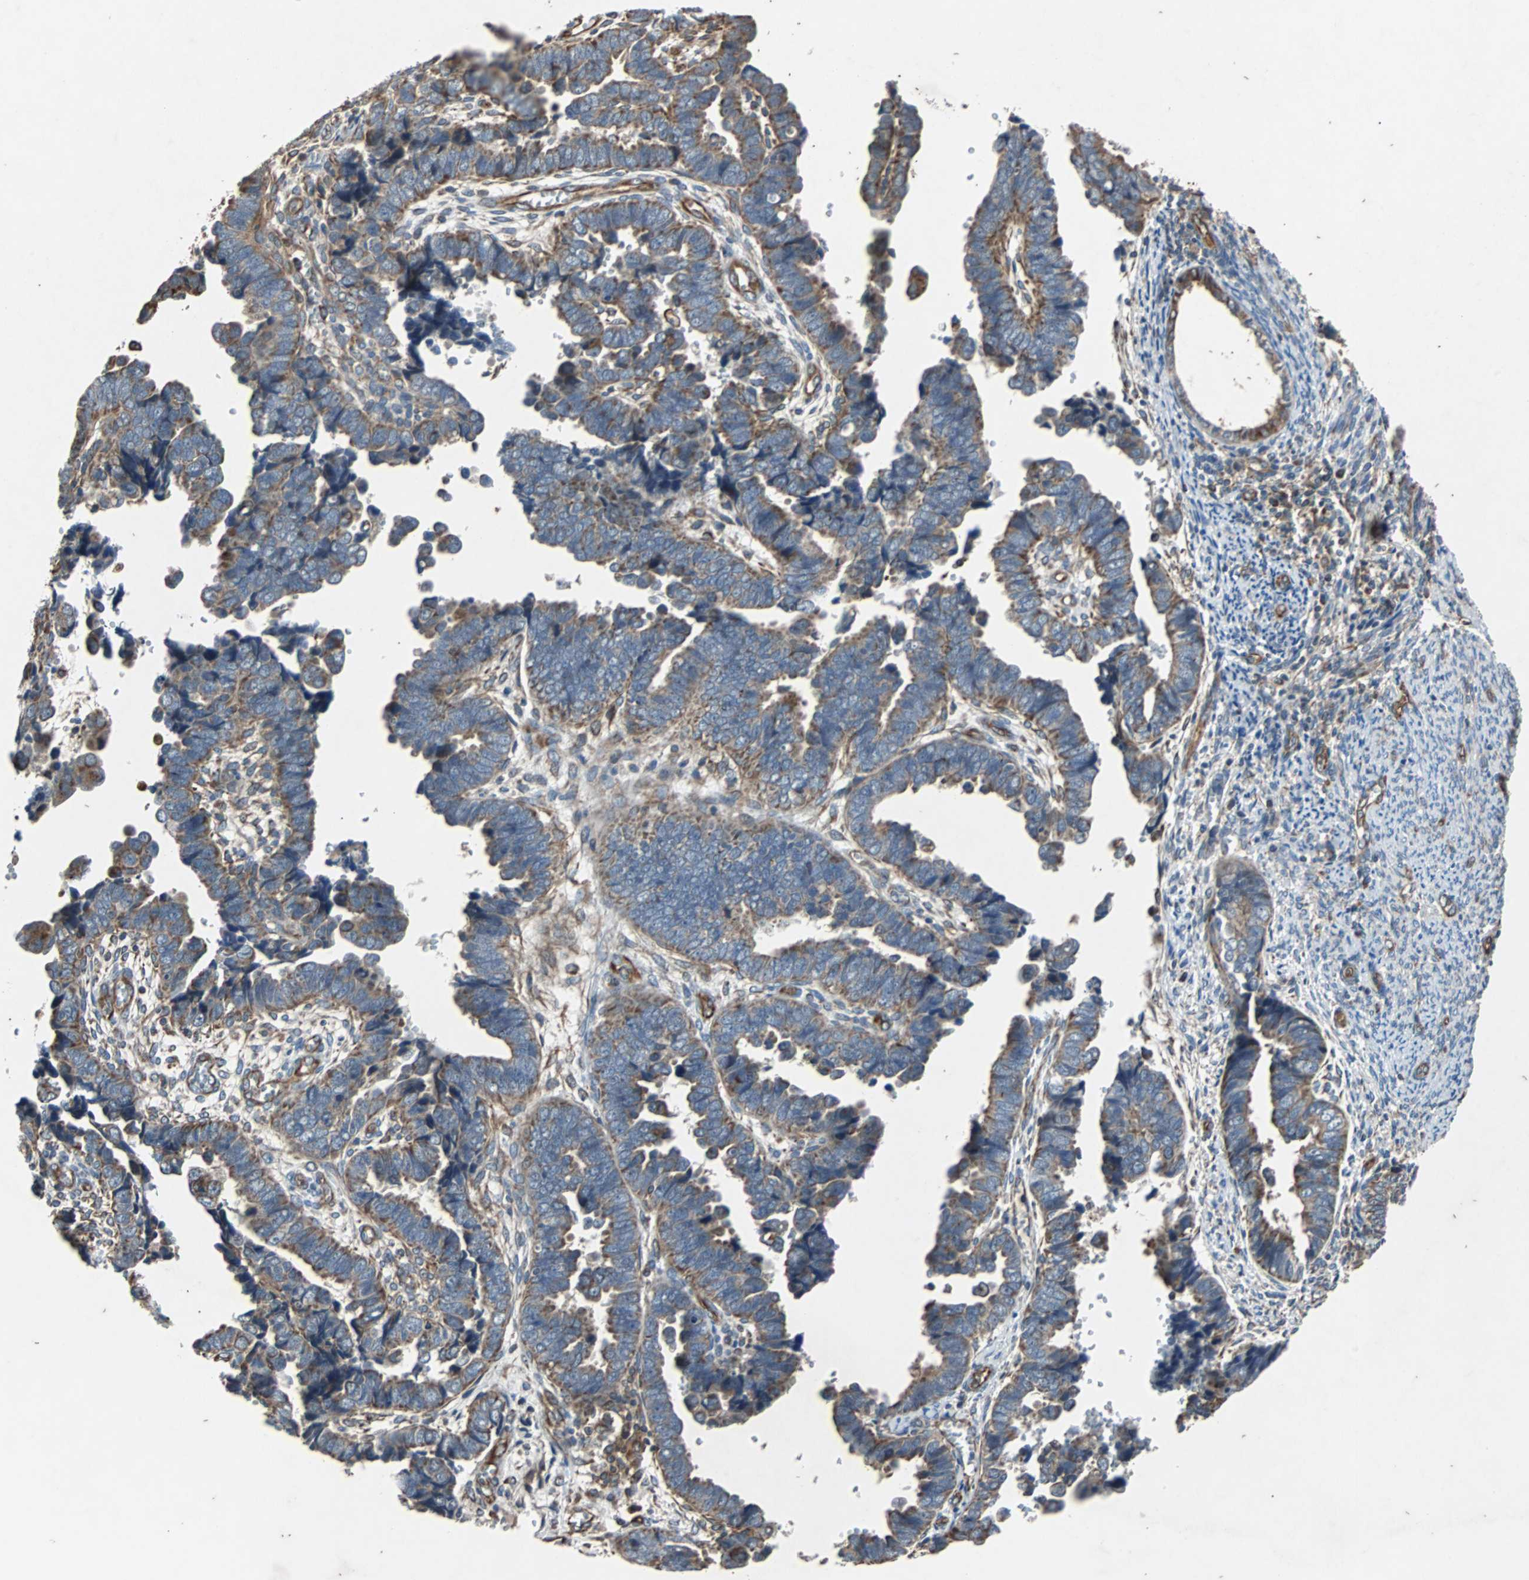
{"staining": {"intensity": "moderate", "quantity": ">75%", "location": "cytoplasmic/membranous"}, "tissue": "endometrial cancer", "cell_type": "Tumor cells", "image_type": "cancer", "snomed": [{"axis": "morphology", "description": "Adenocarcinoma, NOS"}, {"axis": "topography", "description": "Endometrium"}], "caption": "A high-resolution photomicrograph shows immunohistochemistry (IHC) staining of endometrial cancer, which exhibits moderate cytoplasmic/membranous positivity in about >75% of tumor cells. Using DAB (brown) and hematoxylin (blue) stains, captured at high magnification using brightfield microscopy.", "gene": "ACTR3", "patient": {"sex": "female", "age": 75}}